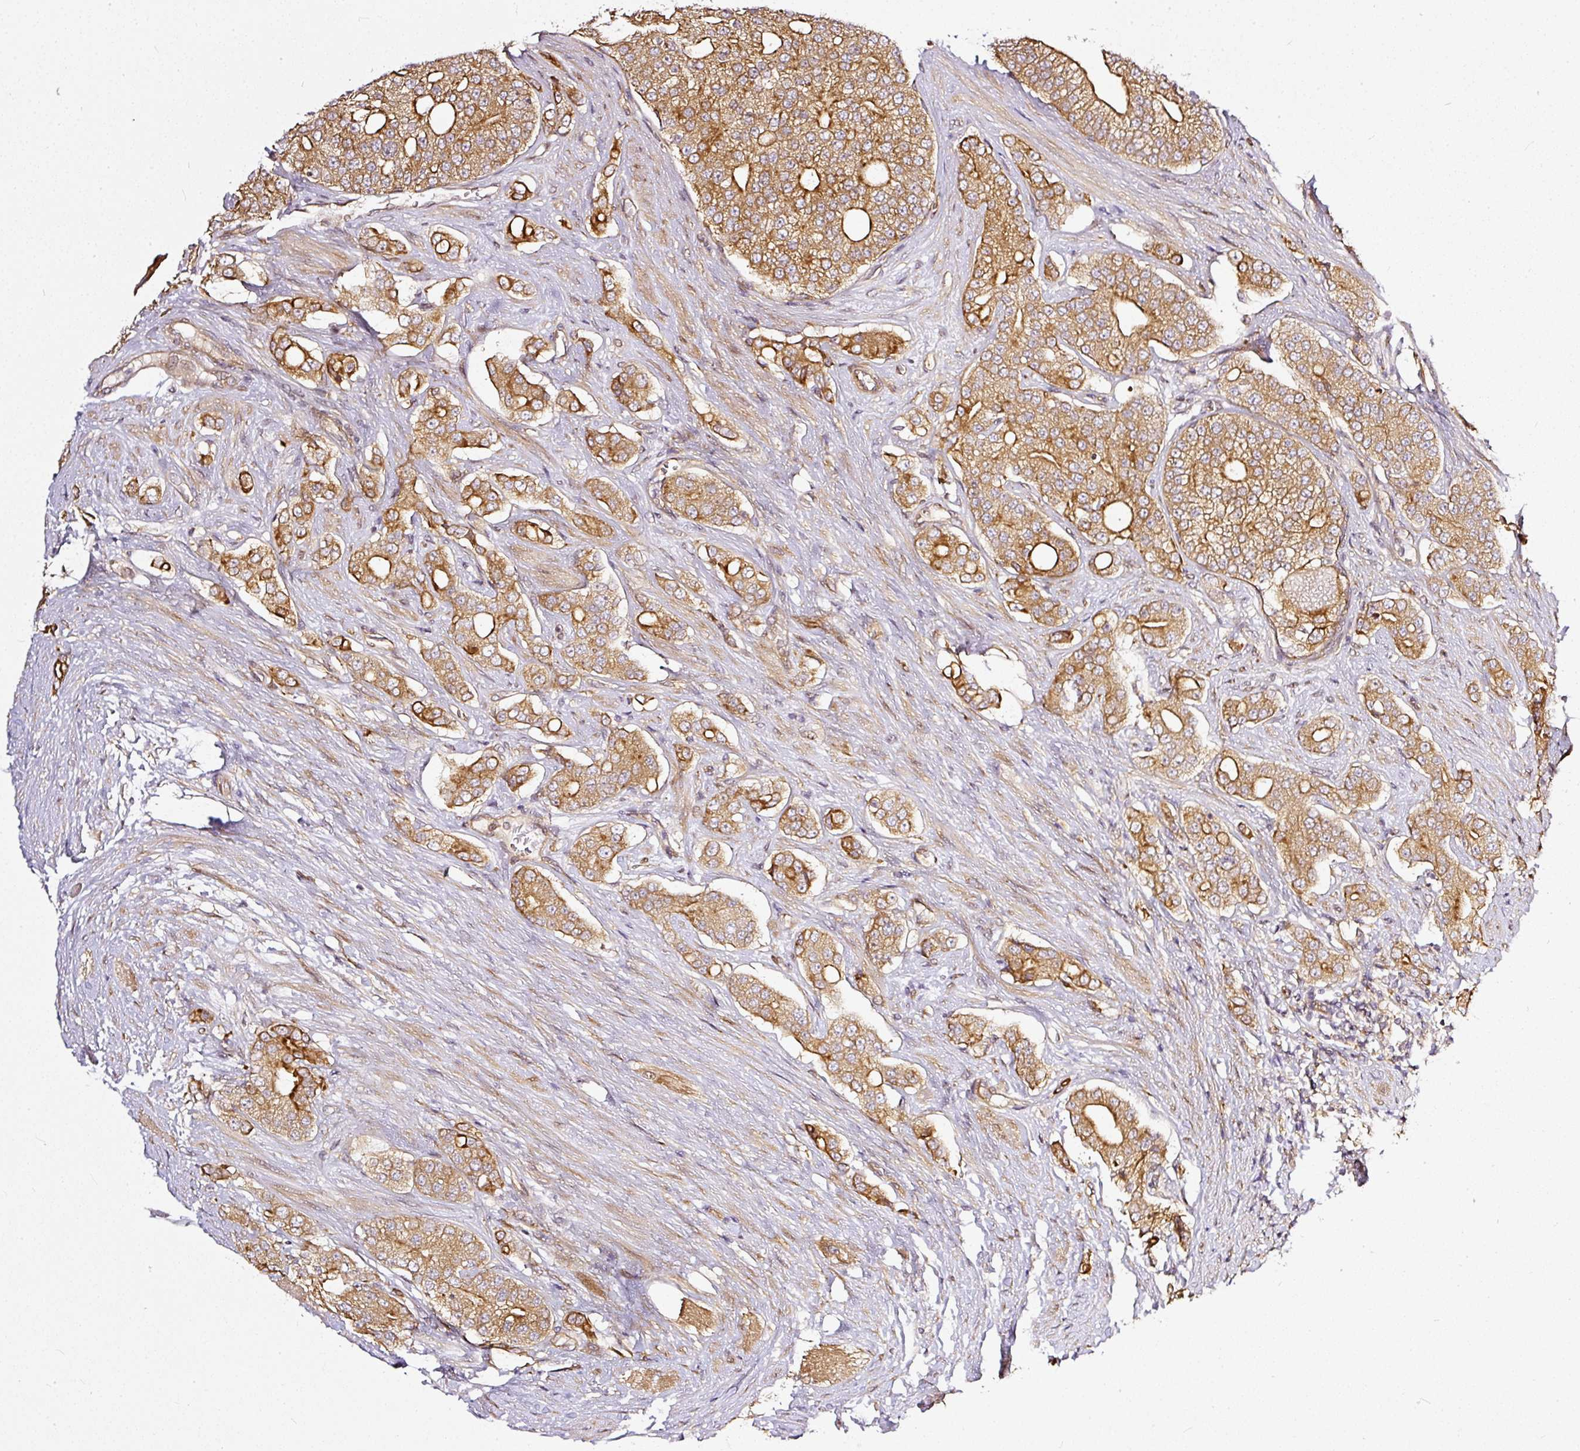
{"staining": {"intensity": "strong", "quantity": ">75%", "location": "cytoplasmic/membranous"}, "tissue": "prostate cancer", "cell_type": "Tumor cells", "image_type": "cancer", "snomed": [{"axis": "morphology", "description": "Adenocarcinoma, High grade"}, {"axis": "topography", "description": "Prostate"}], "caption": "A brown stain highlights strong cytoplasmic/membranous positivity of a protein in adenocarcinoma (high-grade) (prostate) tumor cells.", "gene": "MIF4GD", "patient": {"sex": "male", "age": 71}}